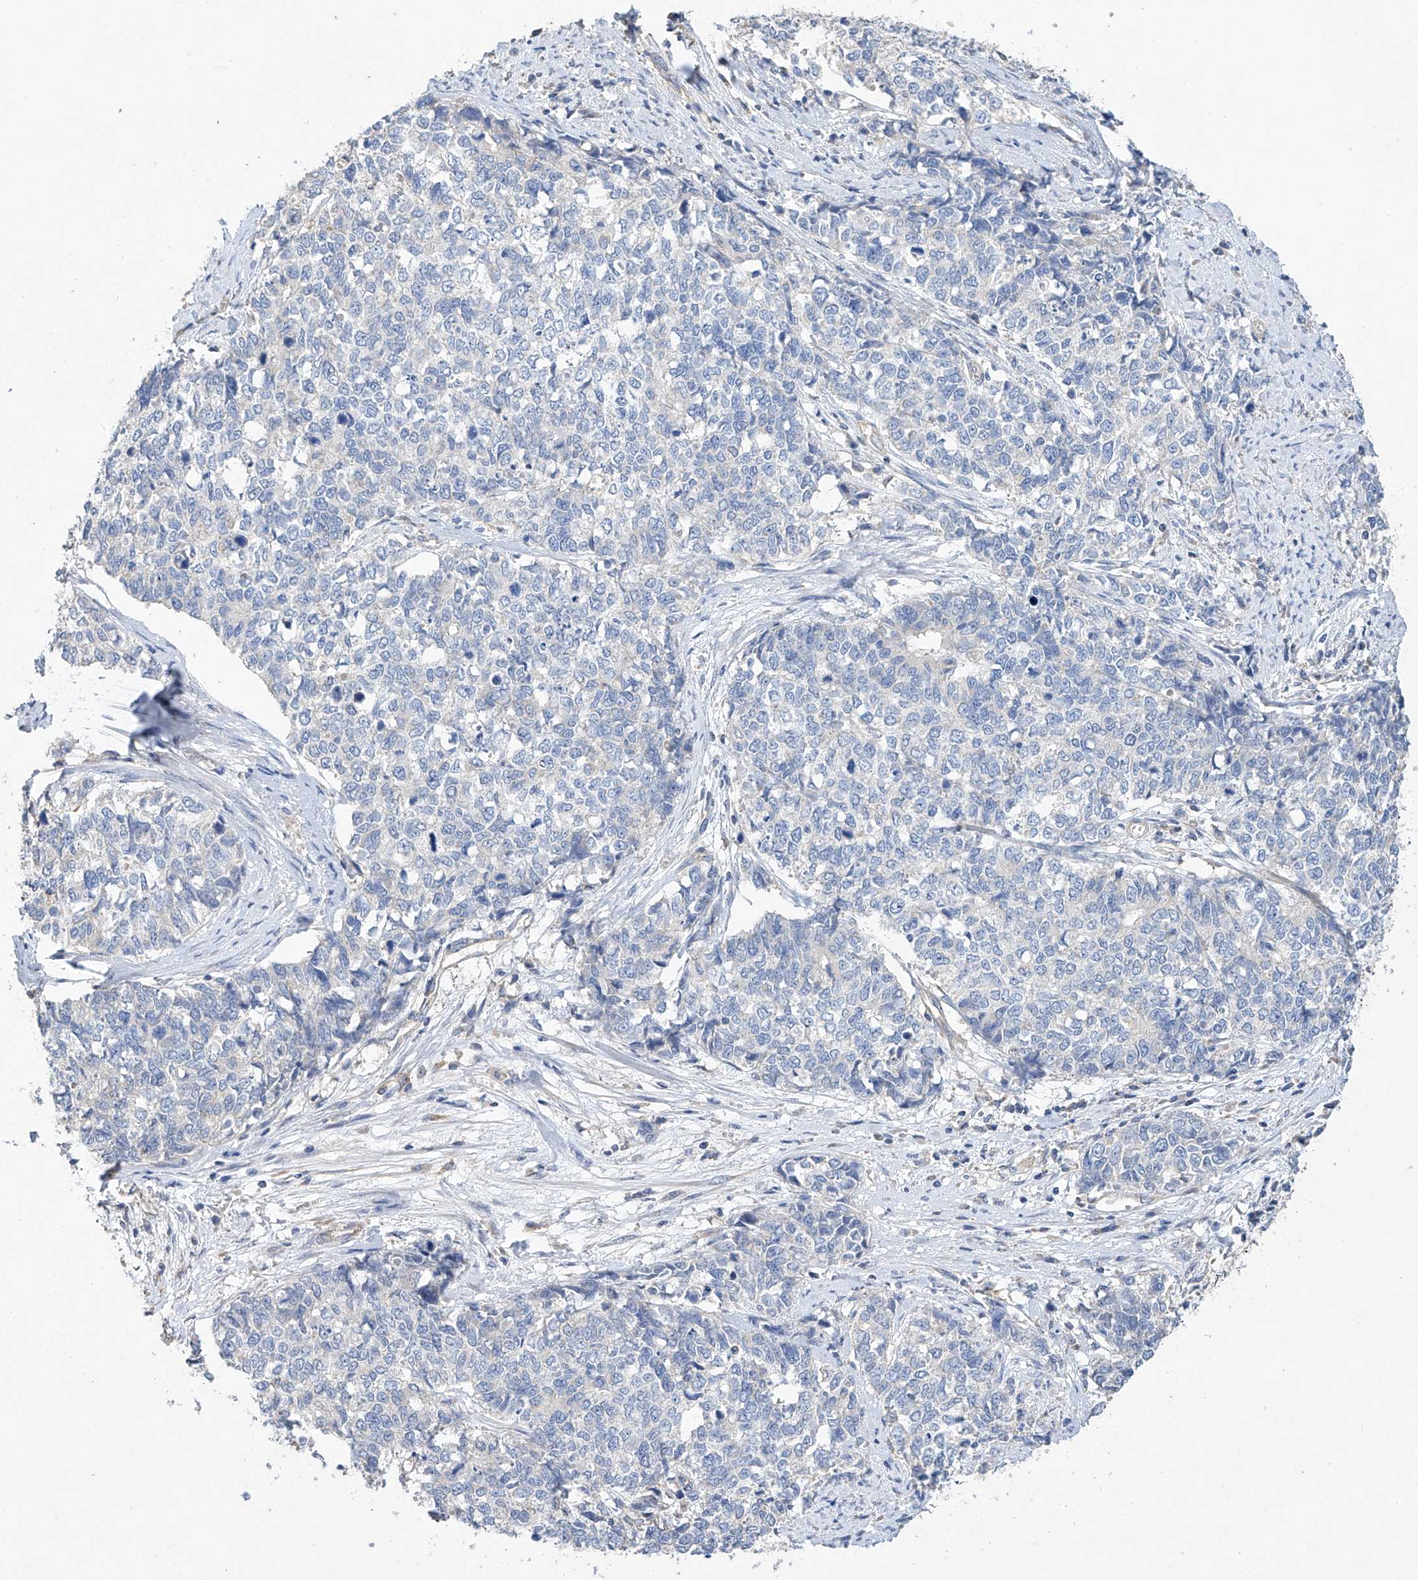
{"staining": {"intensity": "negative", "quantity": "none", "location": "none"}, "tissue": "cervical cancer", "cell_type": "Tumor cells", "image_type": "cancer", "snomed": [{"axis": "morphology", "description": "Squamous cell carcinoma, NOS"}, {"axis": "topography", "description": "Cervix"}], "caption": "Cervical cancer (squamous cell carcinoma) stained for a protein using immunohistochemistry (IHC) displays no staining tumor cells.", "gene": "AMD1", "patient": {"sex": "female", "age": 63}}